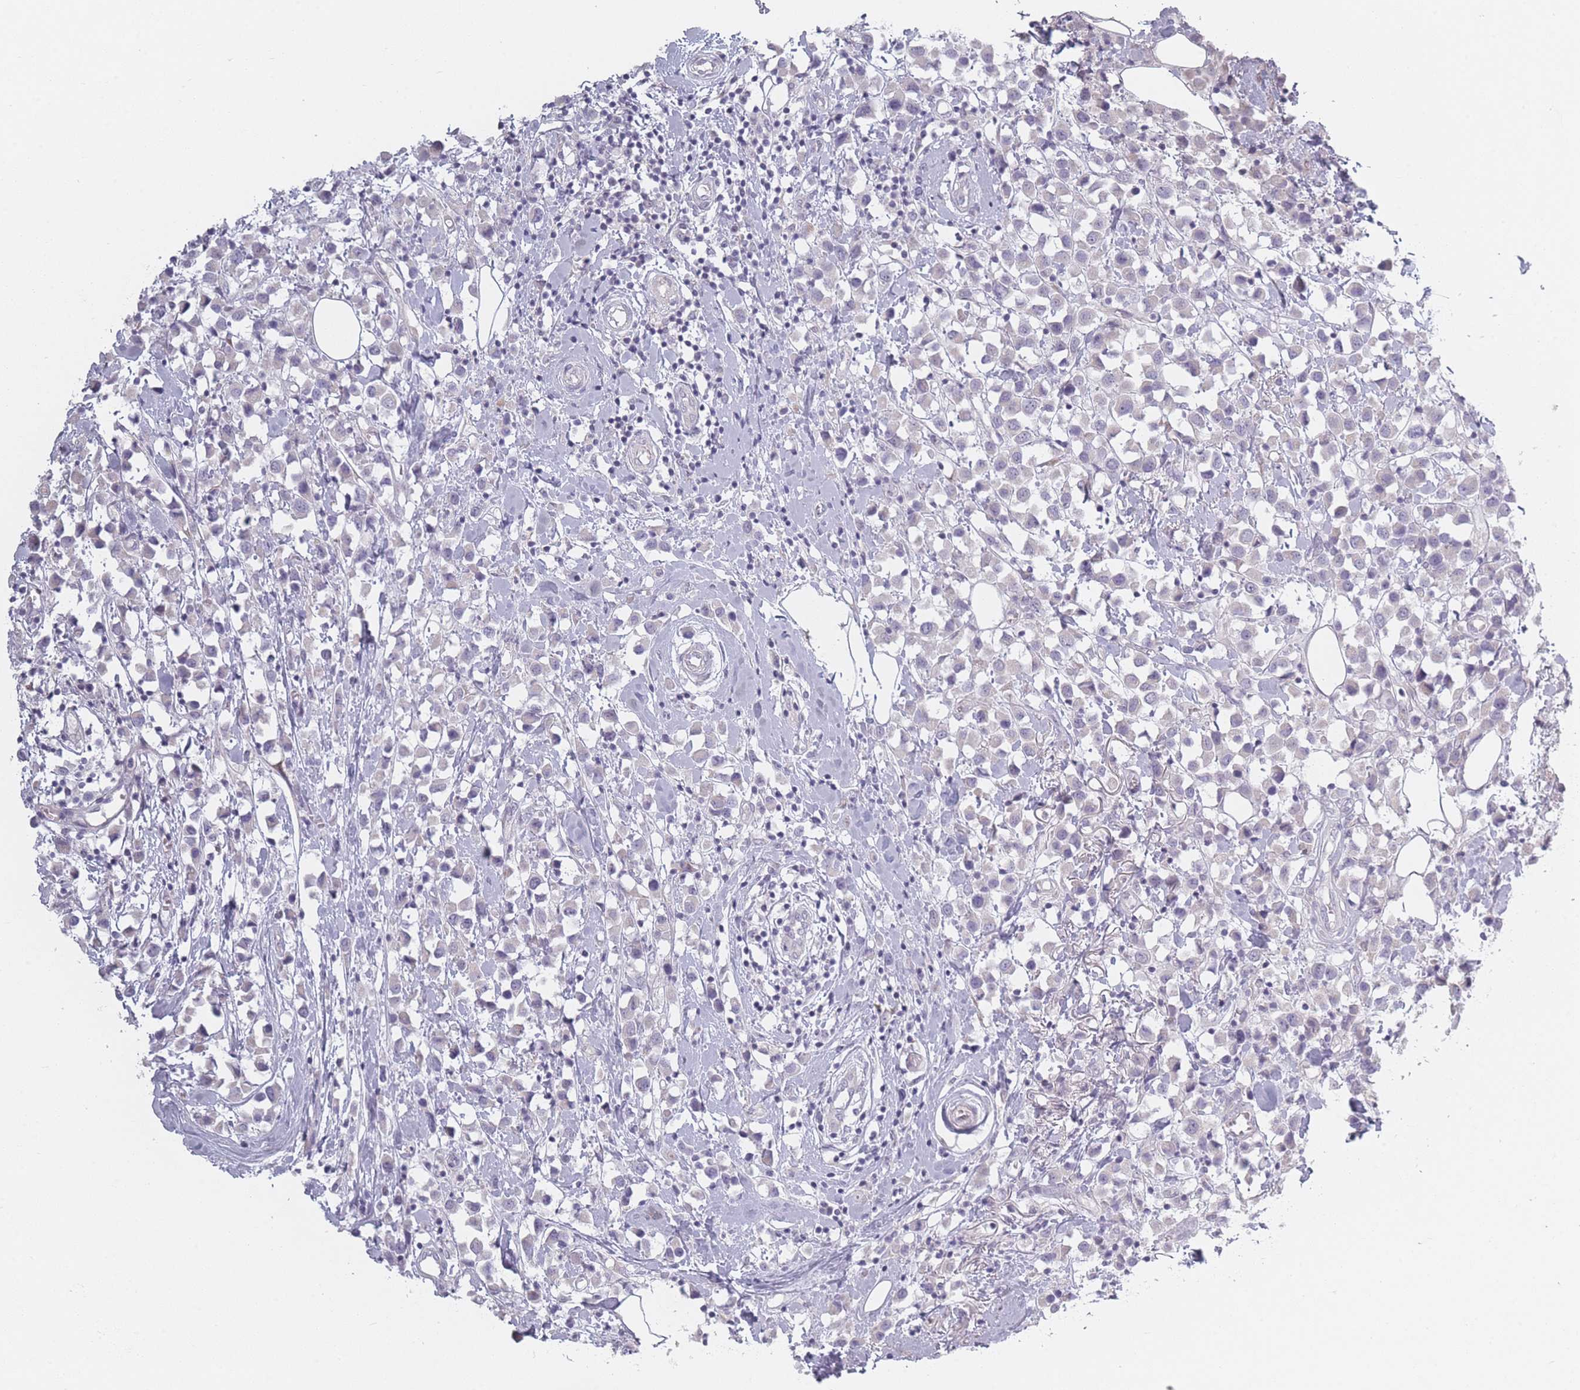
{"staining": {"intensity": "negative", "quantity": "none", "location": "none"}, "tissue": "breast cancer", "cell_type": "Tumor cells", "image_type": "cancer", "snomed": [{"axis": "morphology", "description": "Duct carcinoma"}, {"axis": "topography", "description": "Breast"}], "caption": "Breast cancer (intraductal carcinoma) was stained to show a protein in brown. There is no significant positivity in tumor cells. Brightfield microscopy of immunohistochemistry stained with DAB (brown) and hematoxylin (blue), captured at high magnification.", "gene": "RASL10B", "patient": {"sex": "female", "age": 61}}